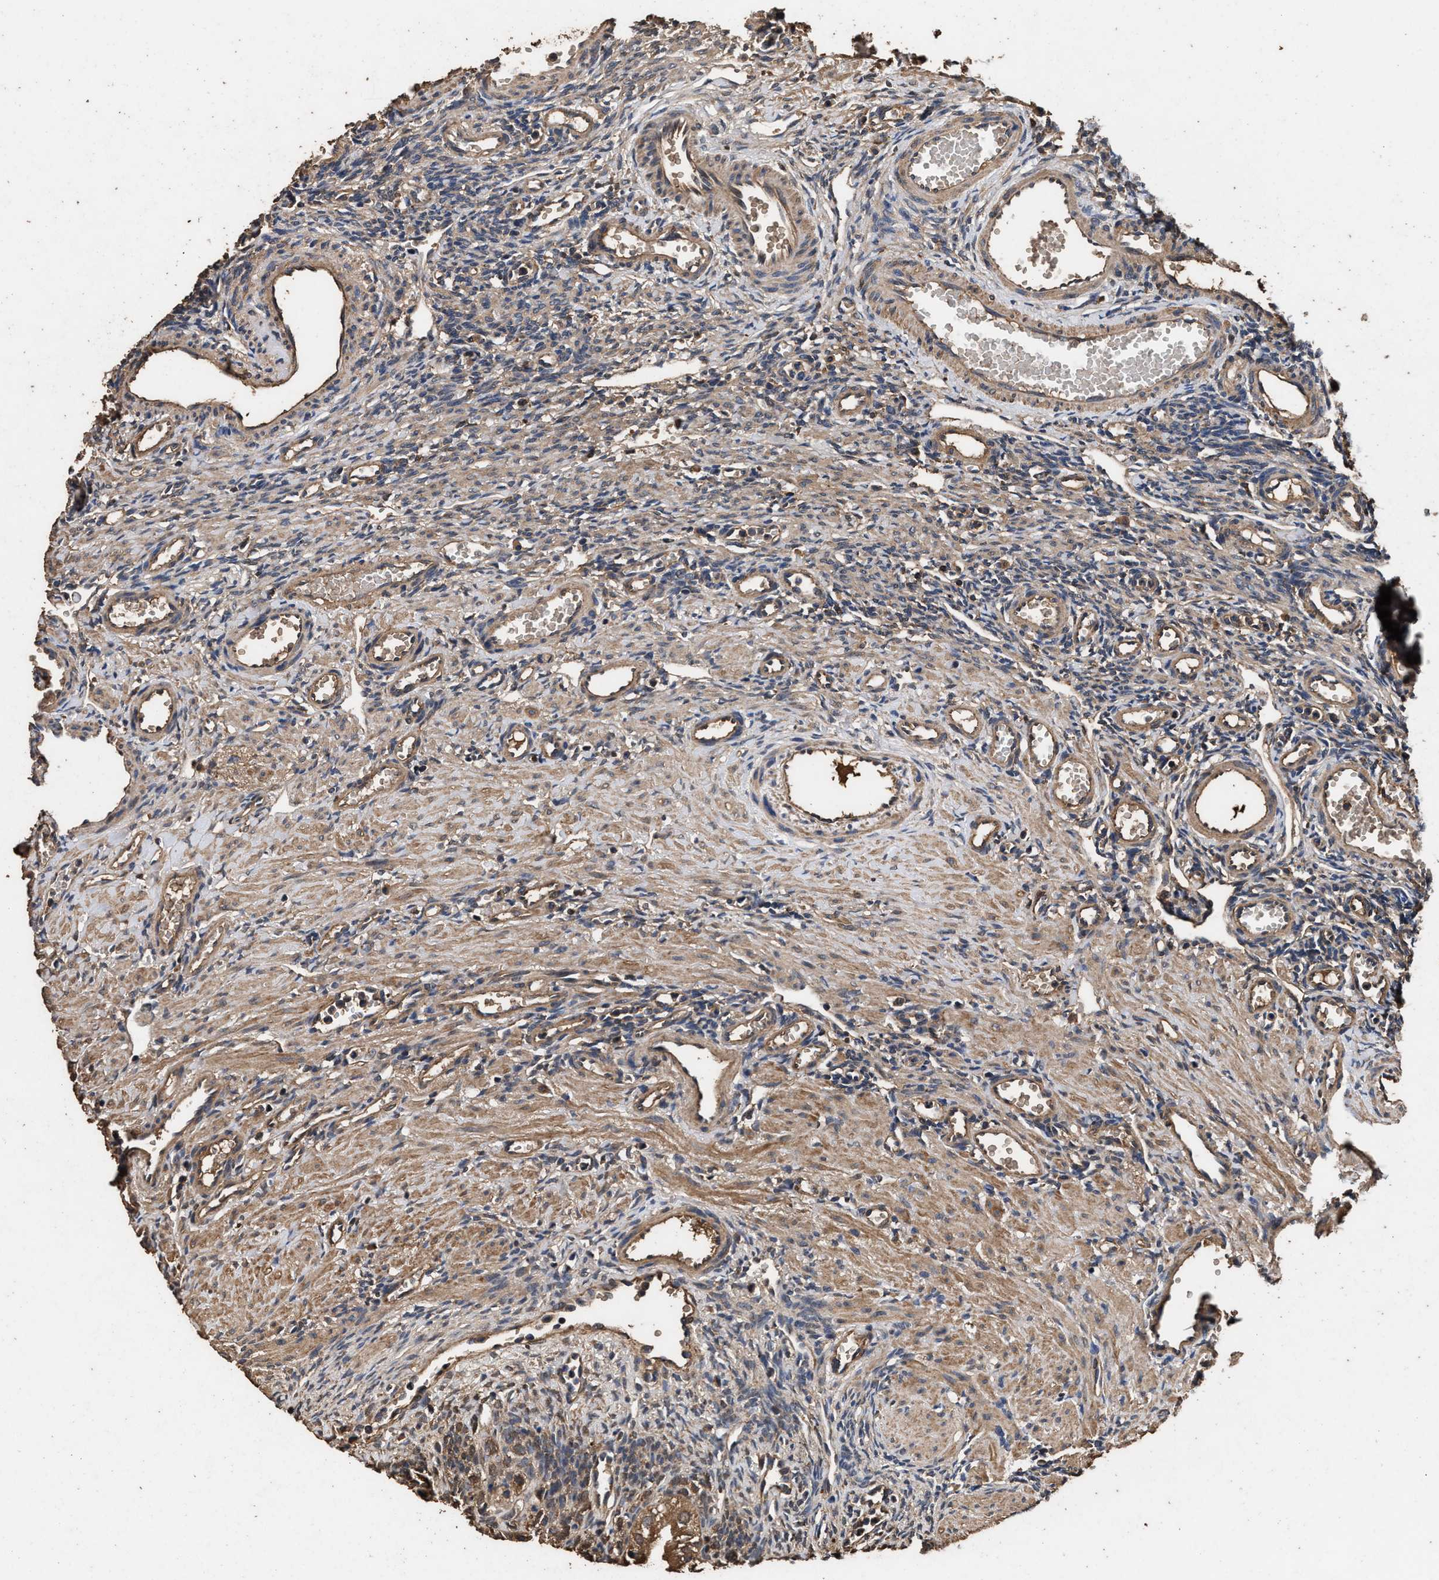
{"staining": {"intensity": "moderate", "quantity": ">75%", "location": "cytoplasmic/membranous"}, "tissue": "ovary", "cell_type": "Follicle cells", "image_type": "normal", "snomed": [{"axis": "morphology", "description": "Normal tissue, NOS"}, {"axis": "topography", "description": "Ovary"}], "caption": "Ovary stained for a protein demonstrates moderate cytoplasmic/membranous positivity in follicle cells. Nuclei are stained in blue.", "gene": "ENSG00000286112", "patient": {"sex": "female", "age": 33}}